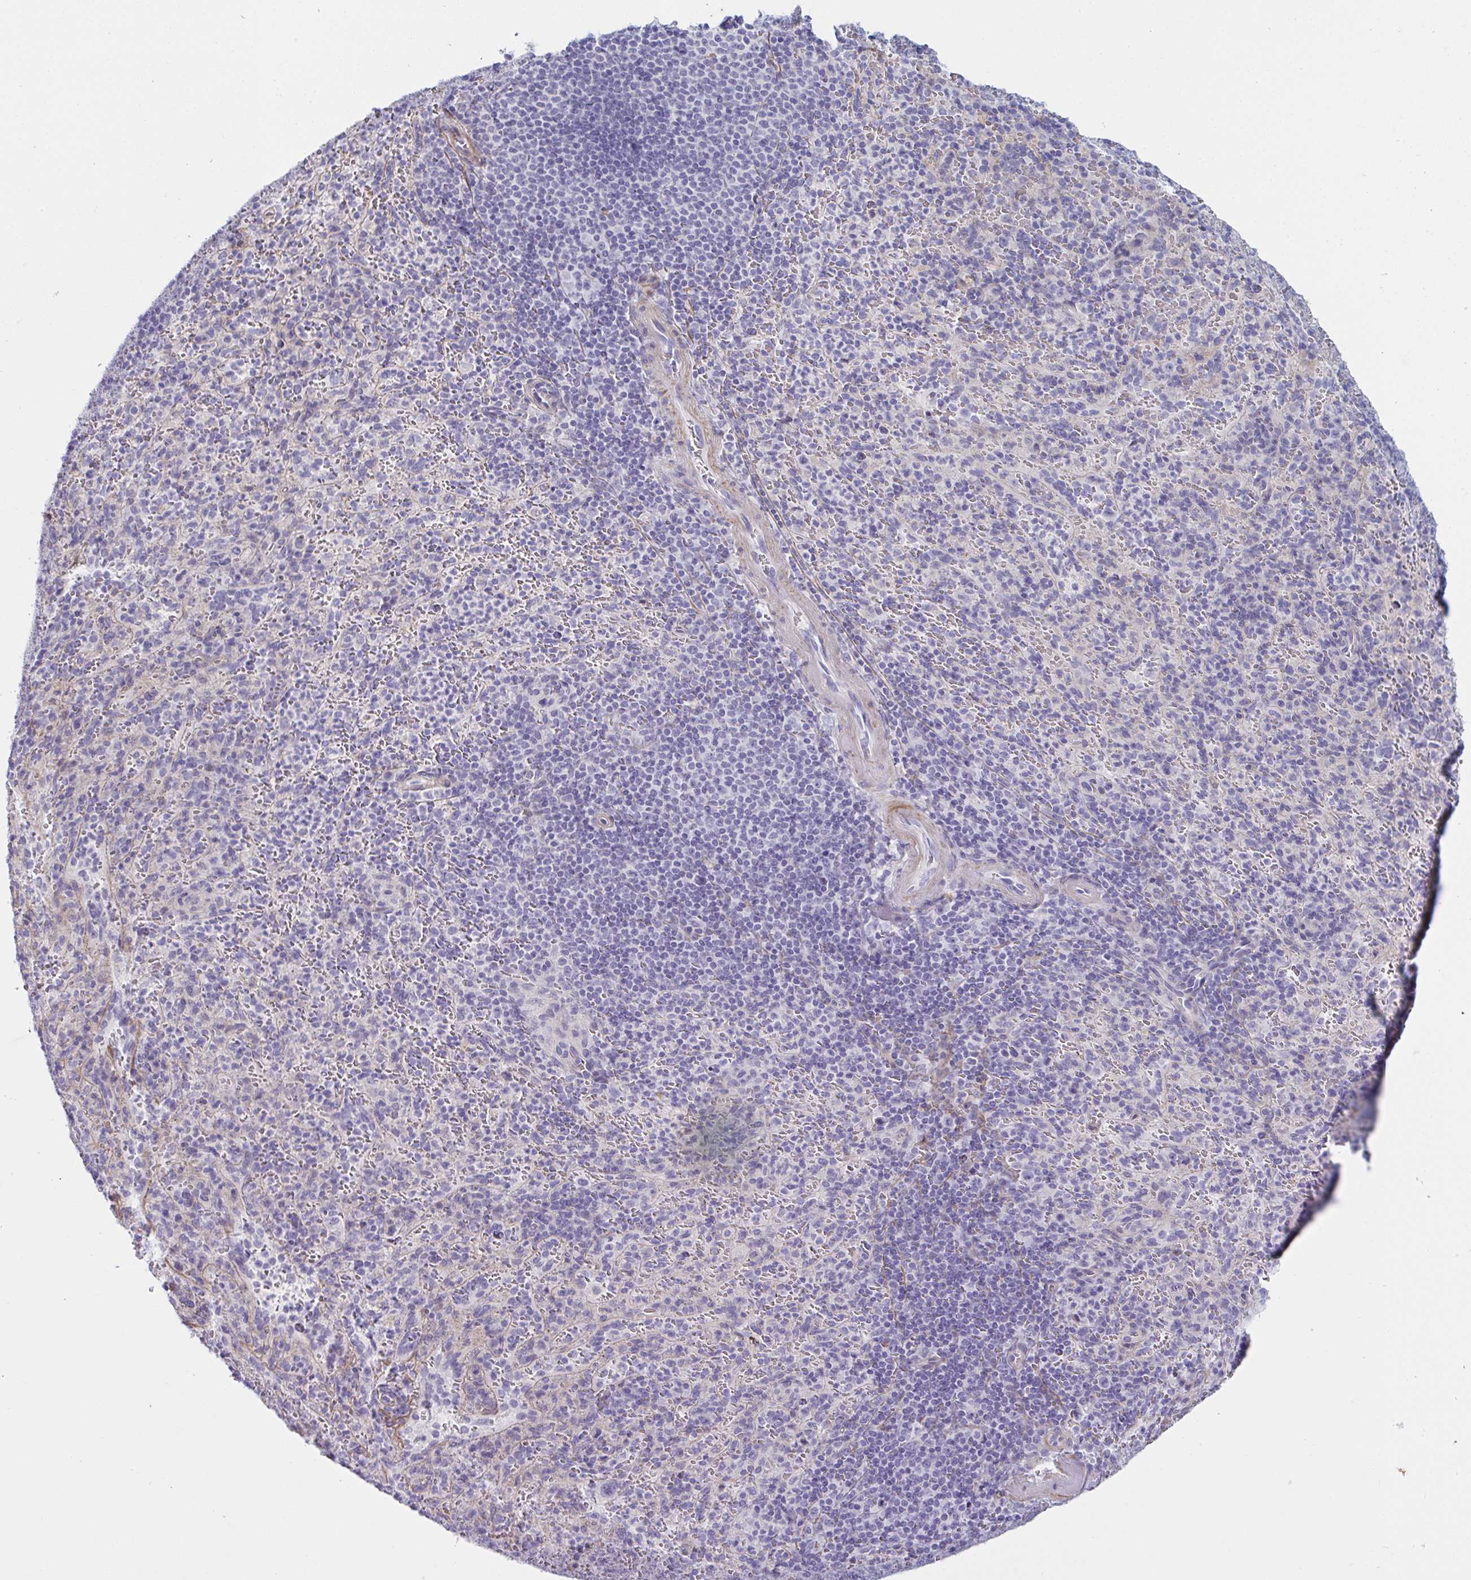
{"staining": {"intensity": "negative", "quantity": "none", "location": "none"}, "tissue": "spleen", "cell_type": "Cells in red pulp", "image_type": "normal", "snomed": [{"axis": "morphology", "description": "Normal tissue, NOS"}, {"axis": "topography", "description": "Spleen"}], "caption": "A micrograph of human spleen is negative for staining in cells in red pulp. (DAB (3,3'-diaminobenzidine) IHC visualized using brightfield microscopy, high magnification).", "gene": "OR5P3", "patient": {"sex": "male", "age": 57}}